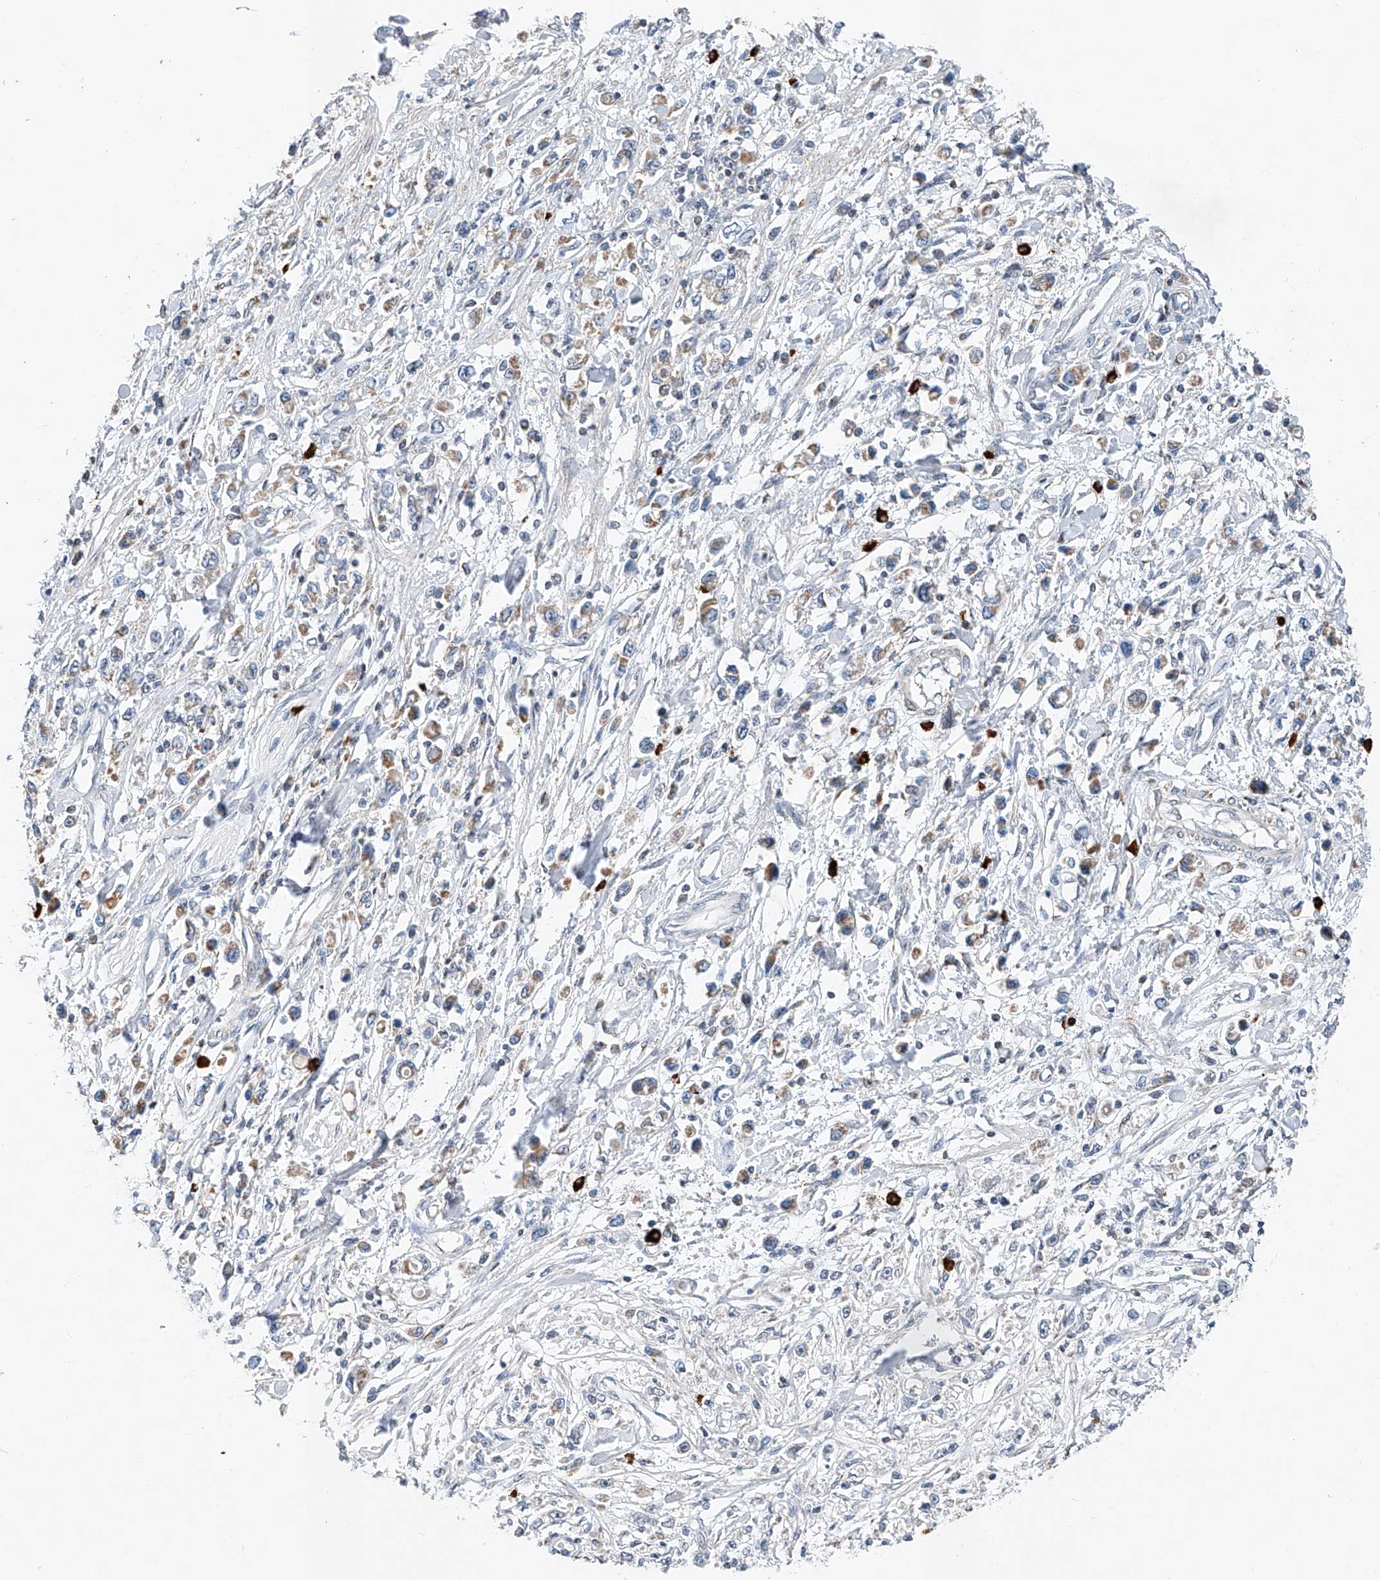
{"staining": {"intensity": "weak", "quantity": "<25%", "location": "cytoplasmic/membranous"}, "tissue": "stomach cancer", "cell_type": "Tumor cells", "image_type": "cancer", "snomed": [{"axis": "morphology", "description": "Adenocarcinoma, NOS"}, {"axis": "topography", "description": "Stomach"}], "caption": "Tumor cells show no significant protein positivity in stomach cancer (adenocarcinoma). Nuclei are stained in blue.", "gene": "KLF15", "patient": {"sex": "female", "age": 59}}